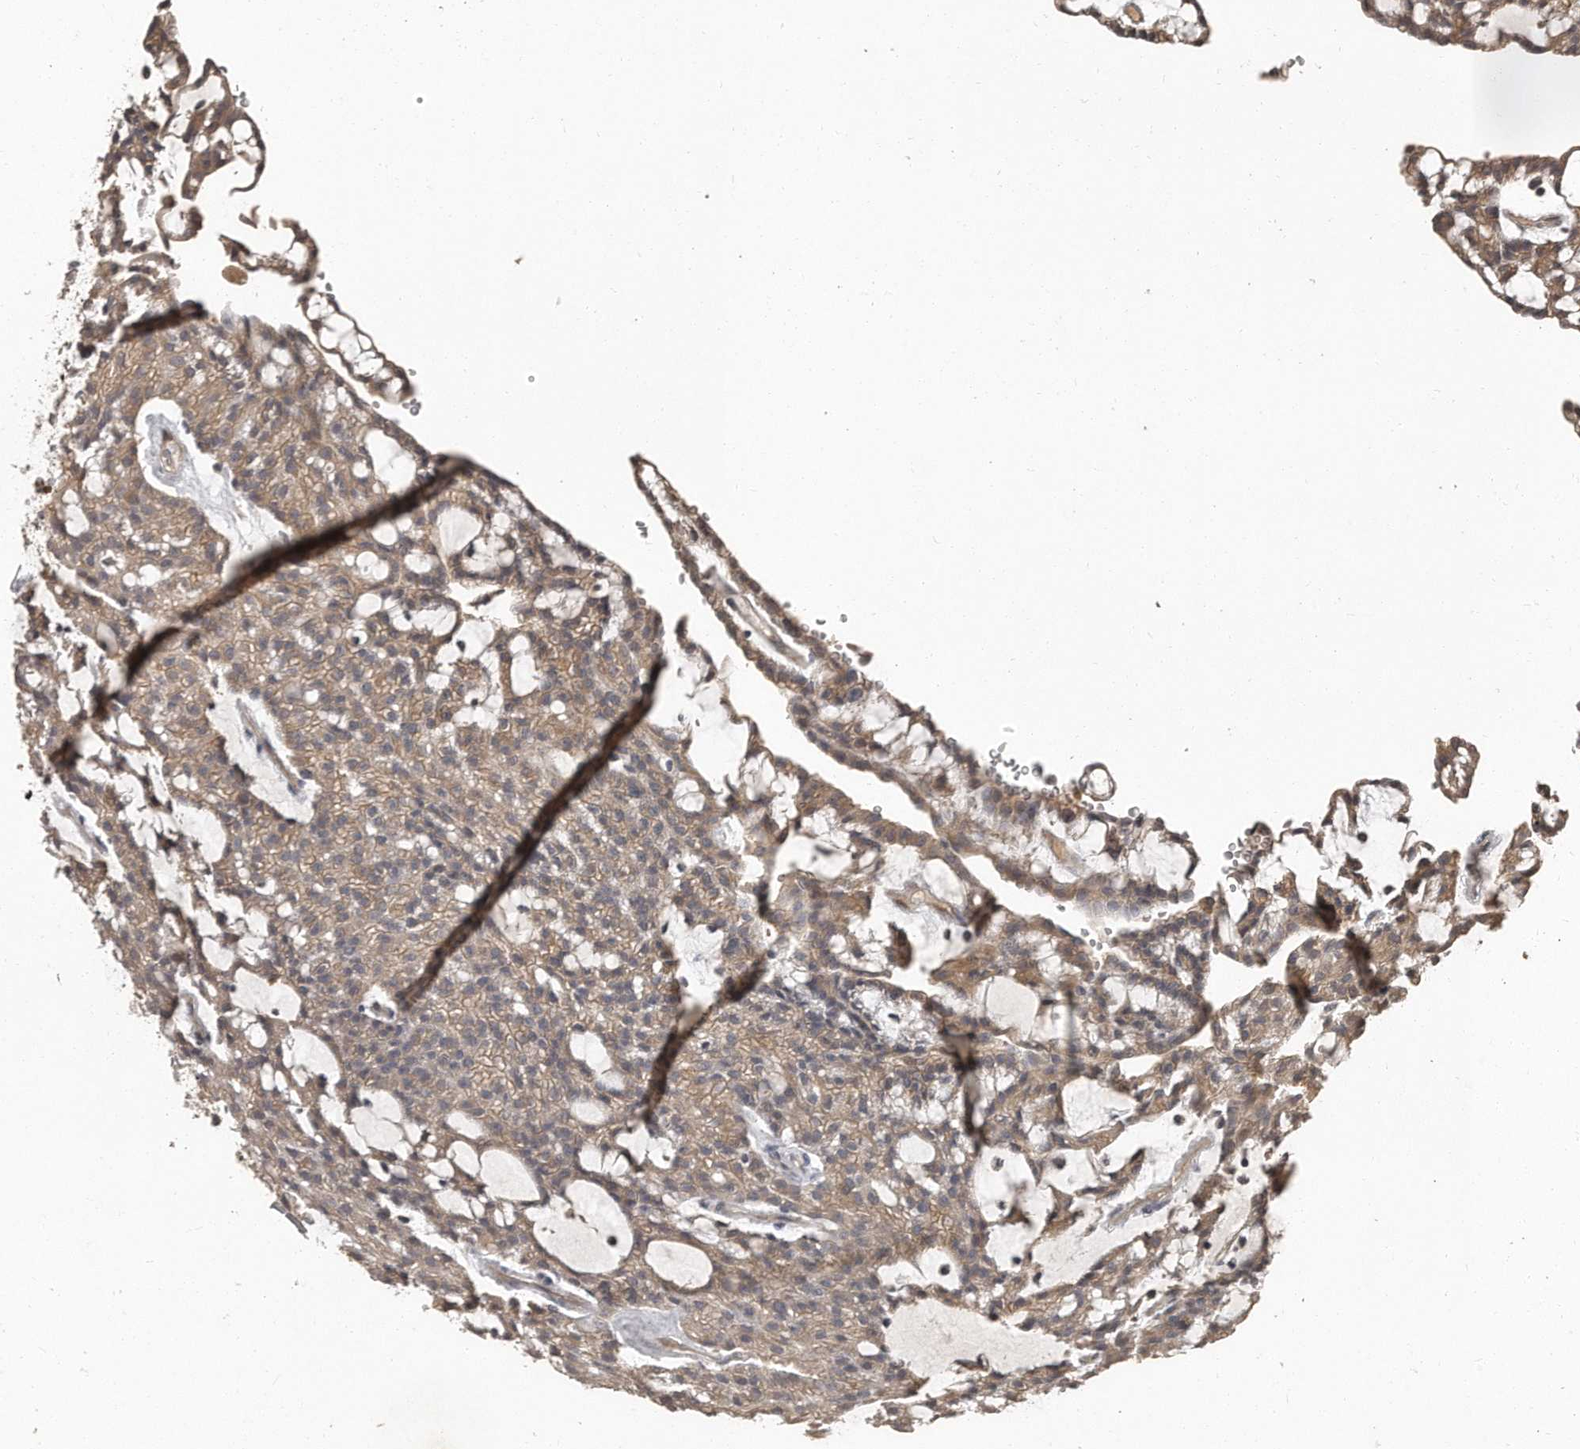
{"staining": {"intensity": "moderate", "quantity": ">75%", "location": "cytoplasmic/membranous"}, "tissue": "renal cancer", "cell_type": "Tumor cells", "image_type": "cancer", "snomed": [{"axis": "morphology", "description": "Adenocarcinoma, NOS"}, {"axis": "topography", "description": "Kidney"}], "caption": "Immunohistochemistry photomicrograph of renal cancer stained for a protein (brown), which exhibits medium levels of moderate cytoplasmic/membranous expression in approximately >75% of tumor cells.", "gene": "GRB10", "patient": {"sex": "male", "age": 63}}